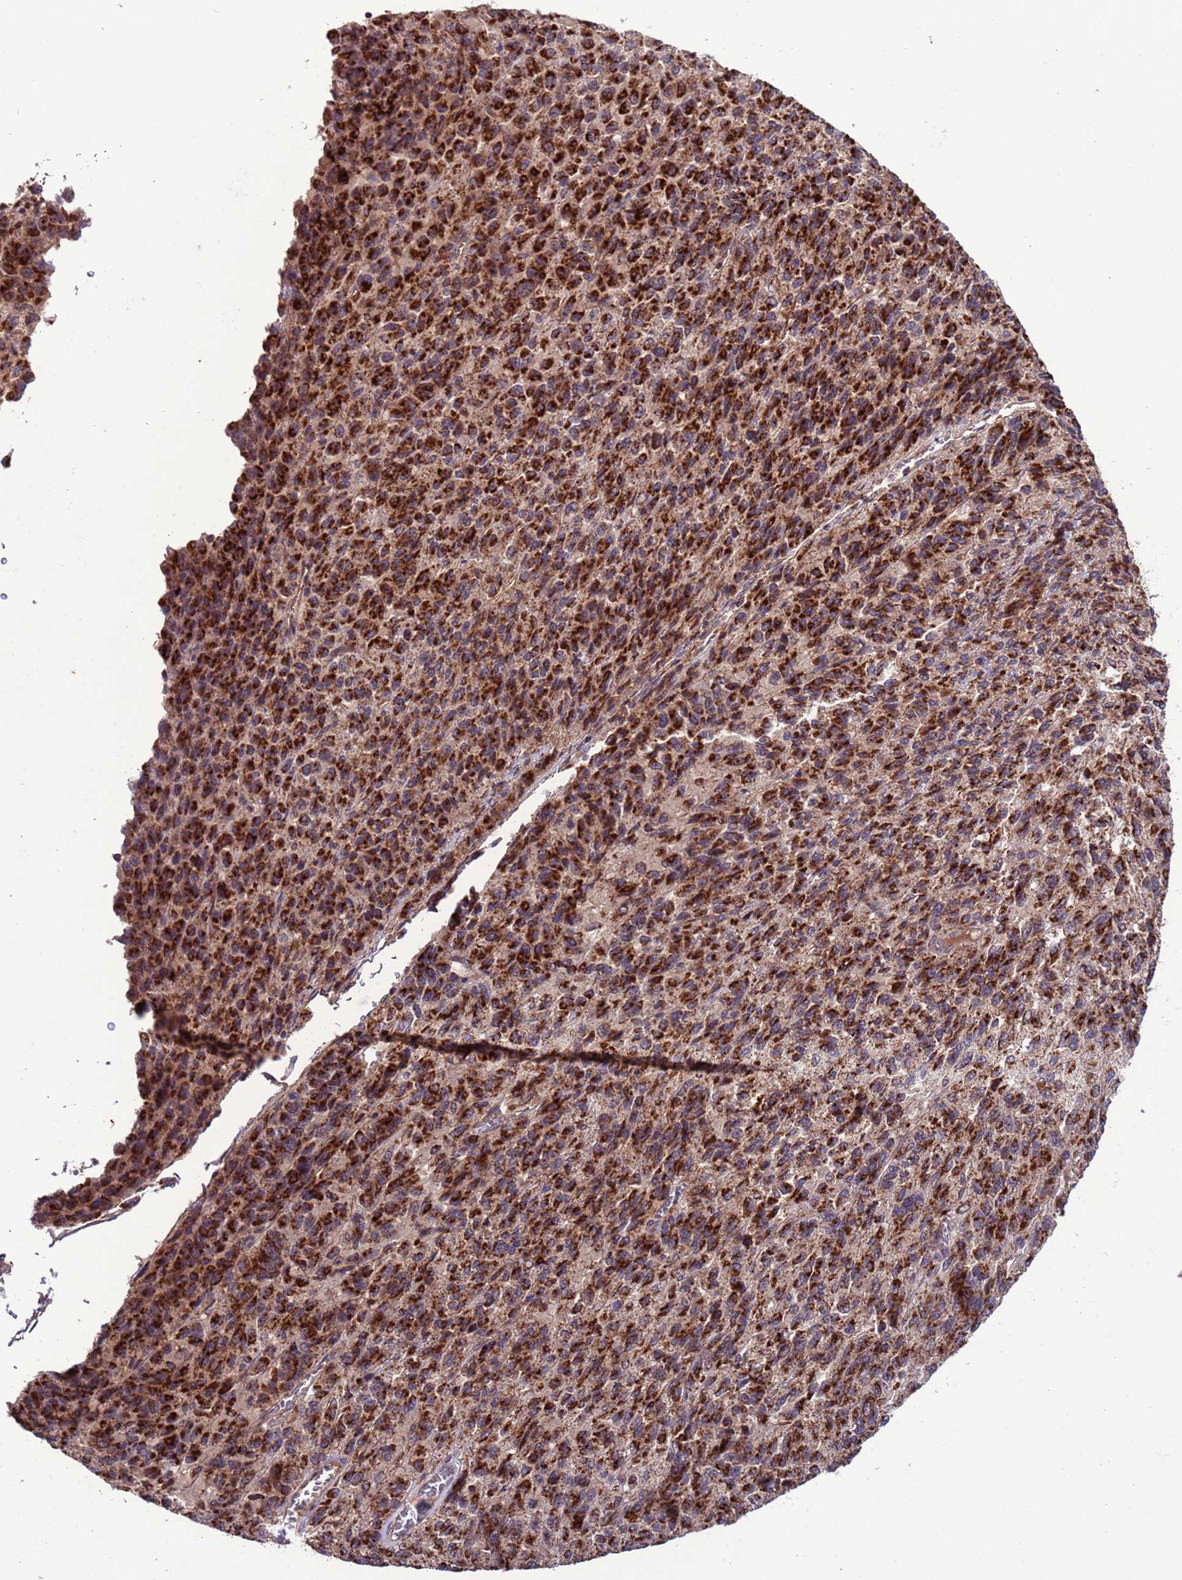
{"staining": {"intensity": "strong", "quantity": ">75%", "location": "cytoplasmic/membranous"}, "tissue": "melanoma", "cell_type": "Tumor cells", "image_type": "cancer", "snomed": [{"axis": "morphology", "description": "Malignant melanoma, Metastatic site"}, {"axis": "topography", "description": "Lung"}], "caption": "The histopathology image exhibits a brown stain indicating the presence of a protein in the cytoplasmic/membranous of tumor cells in malignant melanoma (metastatic site). (Stains: DAB (3,3'-diaminobenzidine) in brown, nuclei in blue, Microscopy: brightfield microscopy at high magnification).", "gene": "ACAD8", "patient": {"sex": "male", "age": 64}}